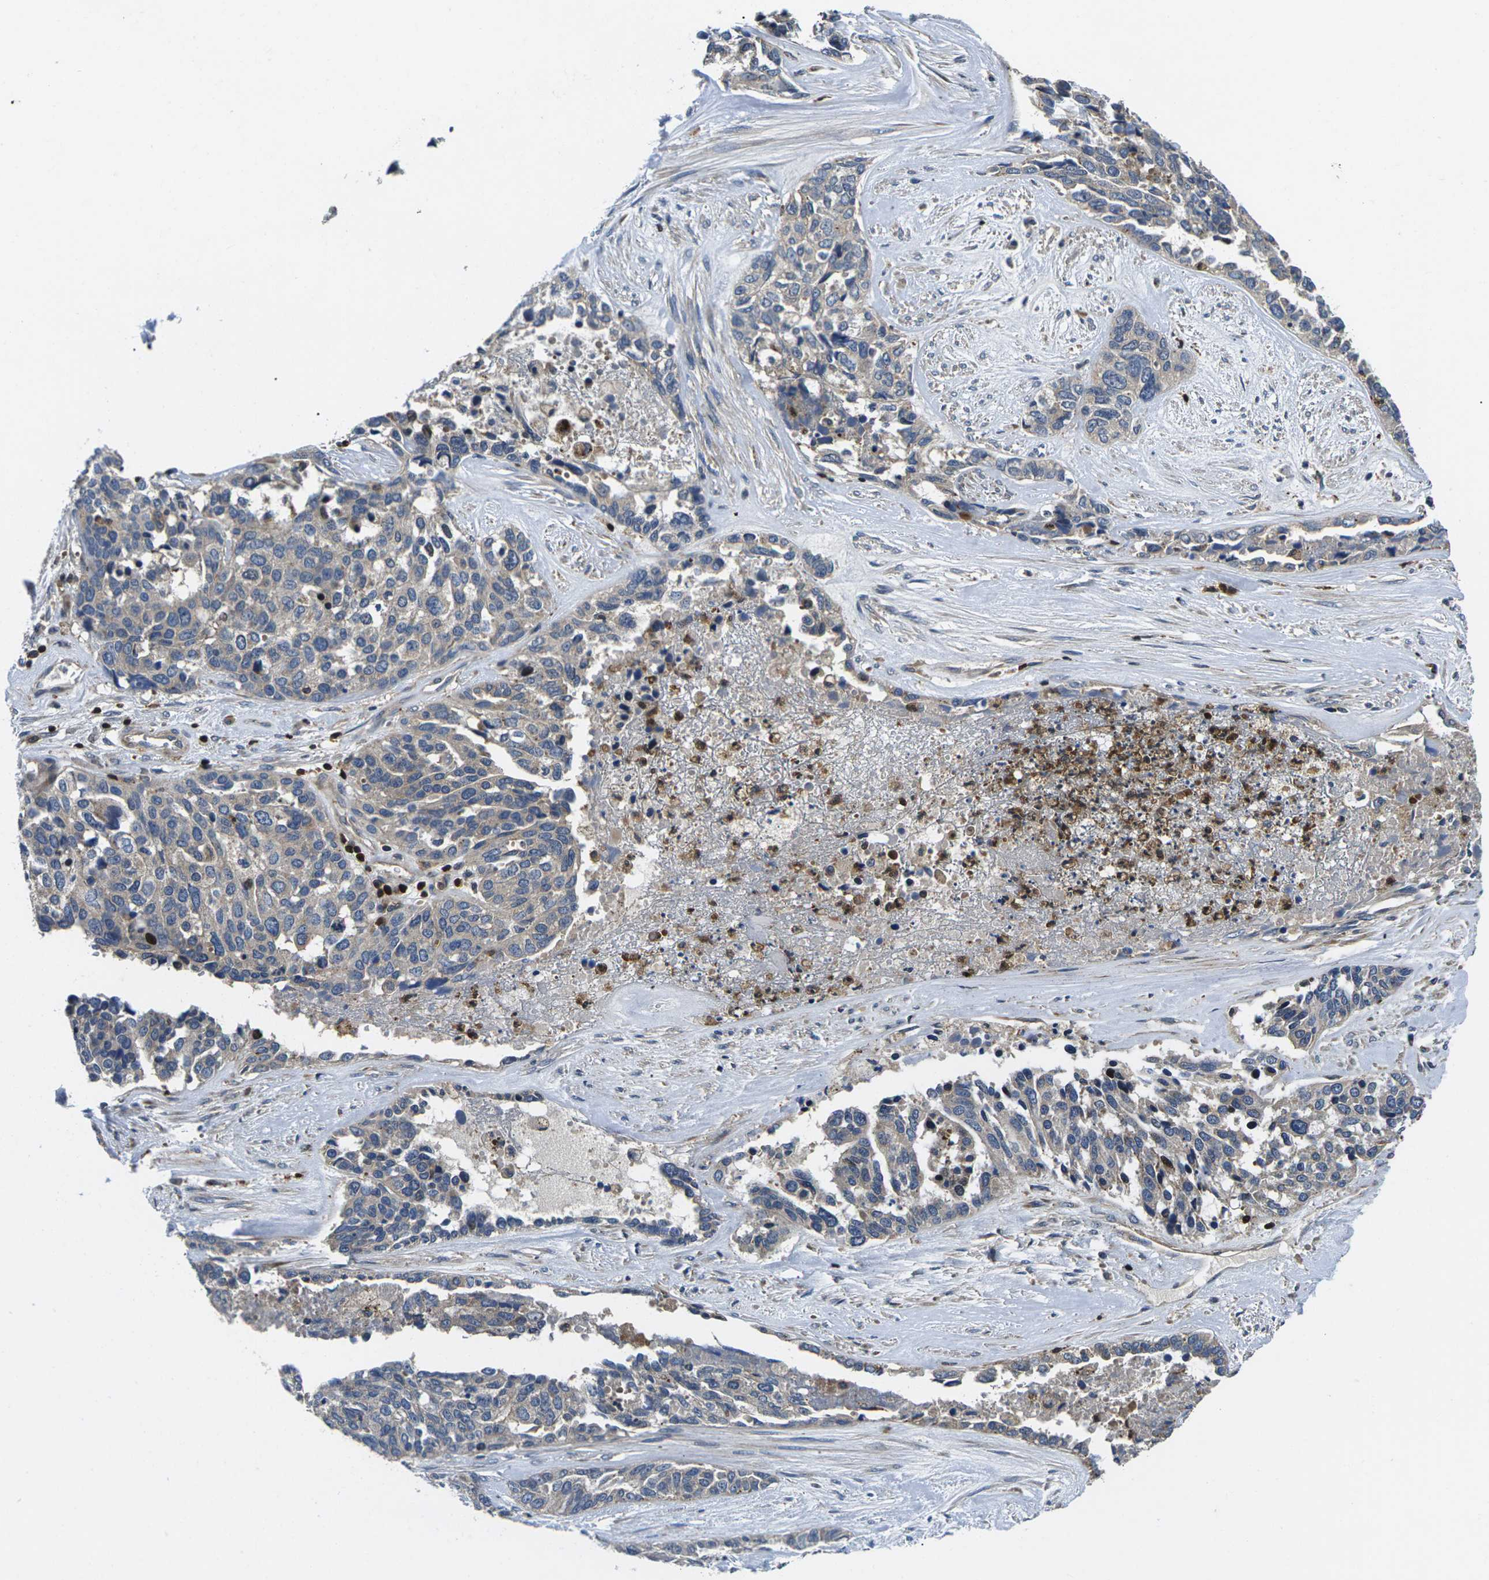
{"staining": {"intensity": "weak", "quantity": ">75%", "location": "cytoplasmic/membranous"}, "tissue": "ovarian cancer", "cell_type": "Tumor cells", "image_type": "cancer", "snomed": [{"axis": "morphology", "description": "Cystadenocarcinoma, serous, NOS"}, {"axis": "topography", "description": "Ovary"}], "caption": "A photomicrograph showing weak cytoplasmic/membranous expression in about >75% of tumor cells in ovarian cancer (serous cystadenocarcinoma), as visualized by brown immunohistochemical staining.", "gene": "PLCE1", "patient": {"sex": "female", "age": 44}}